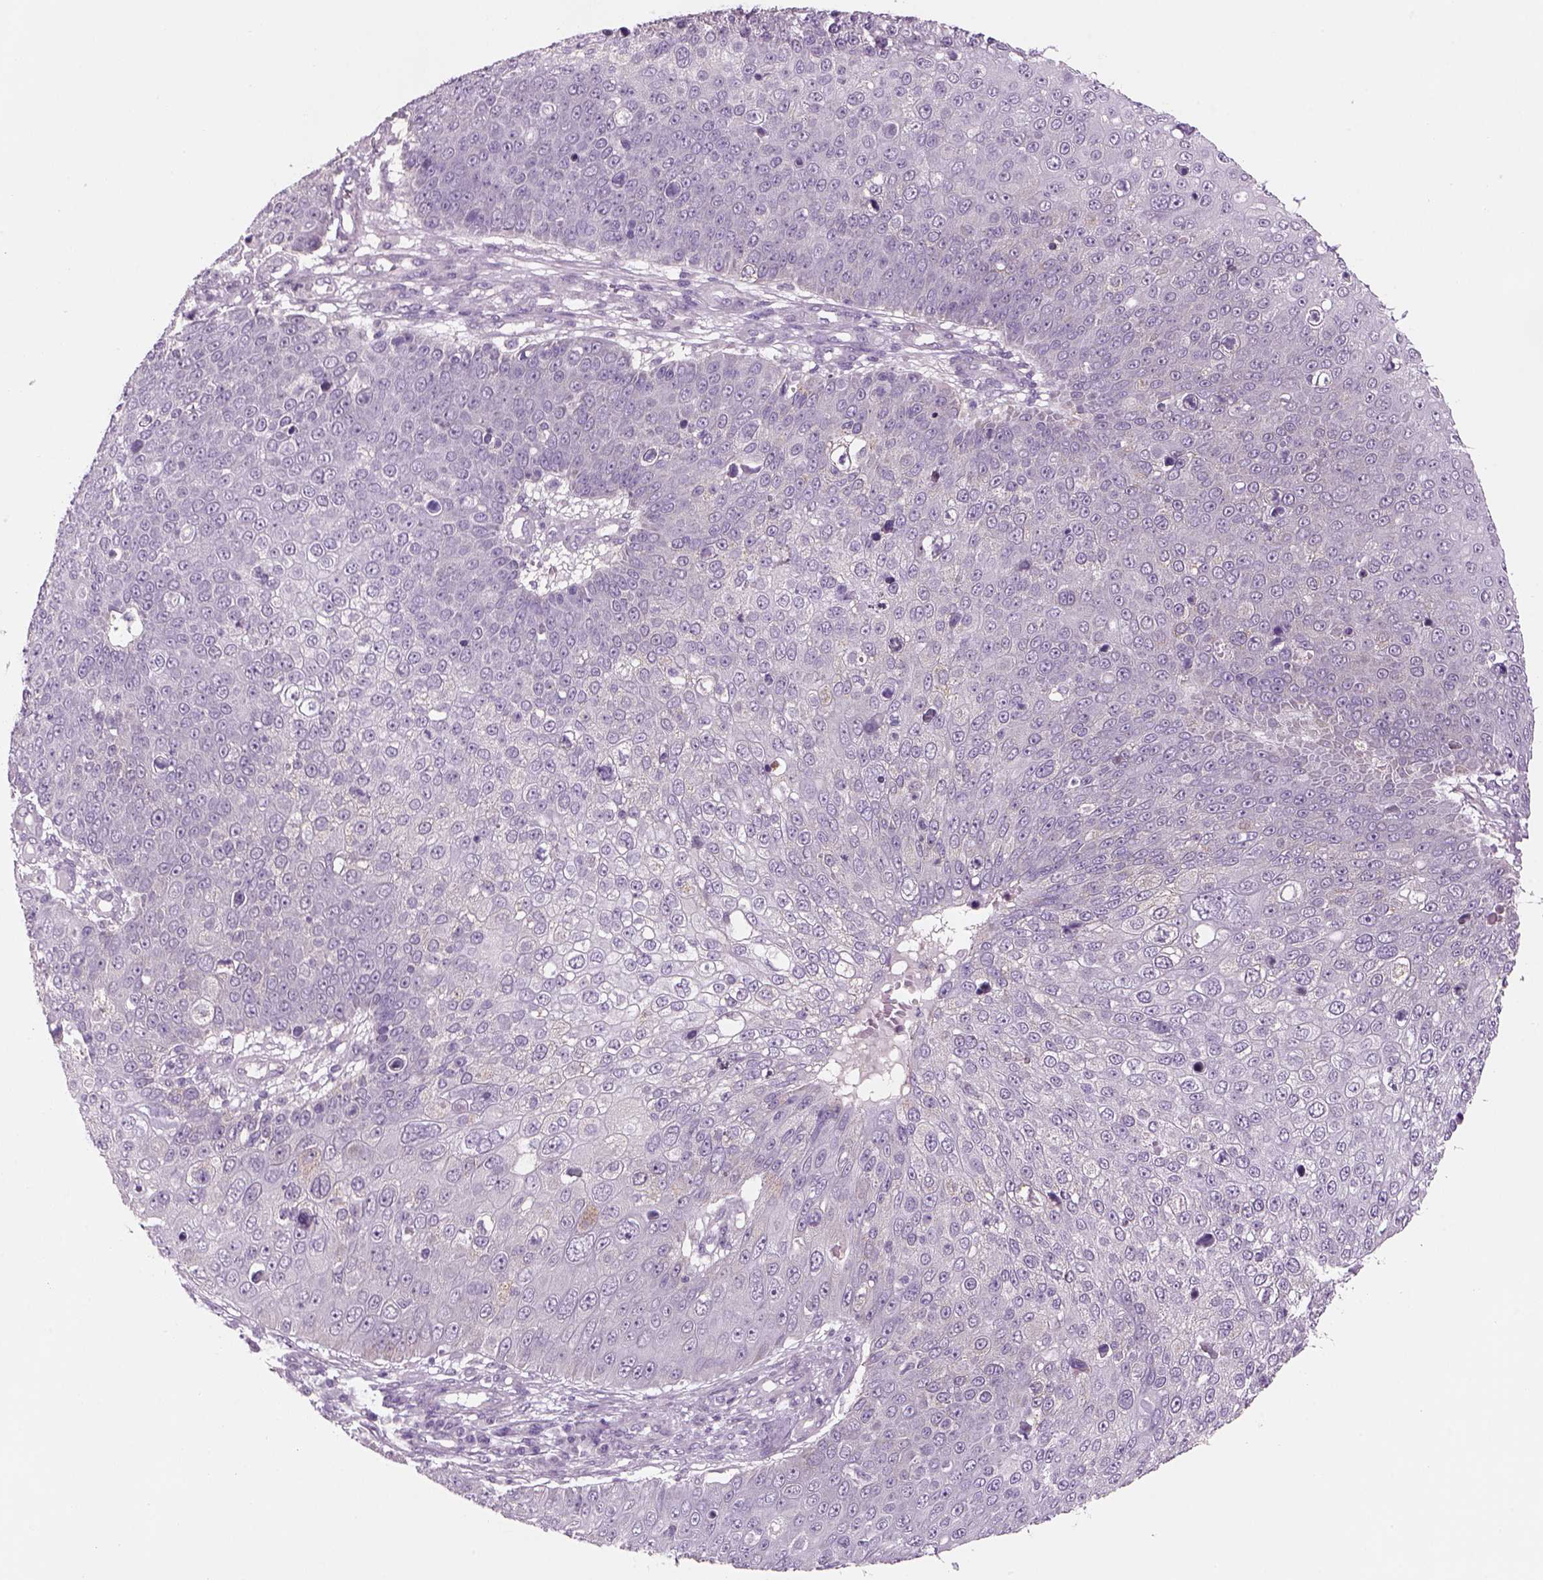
{"staining": {"intensity": "negative", "quantity": "none", "location": "none"}, "tissue": "skin cancer", "cell_type": "Tumor cells", "image_type": "cancer", "snomed": [{"axis": "morphology", "description": "Squamous cell carcinoma, NOS"}, {"axis": "topography", "description": "Skin"}], "caption": "Immunohistochemistry micrograph of skin cancer (squamous cell carcinoma) stained for a protein (brown), which reveals no expression in tumor cells.", "gene": "KCNMB4", "patient": {"sex": "male", "age": 71}}